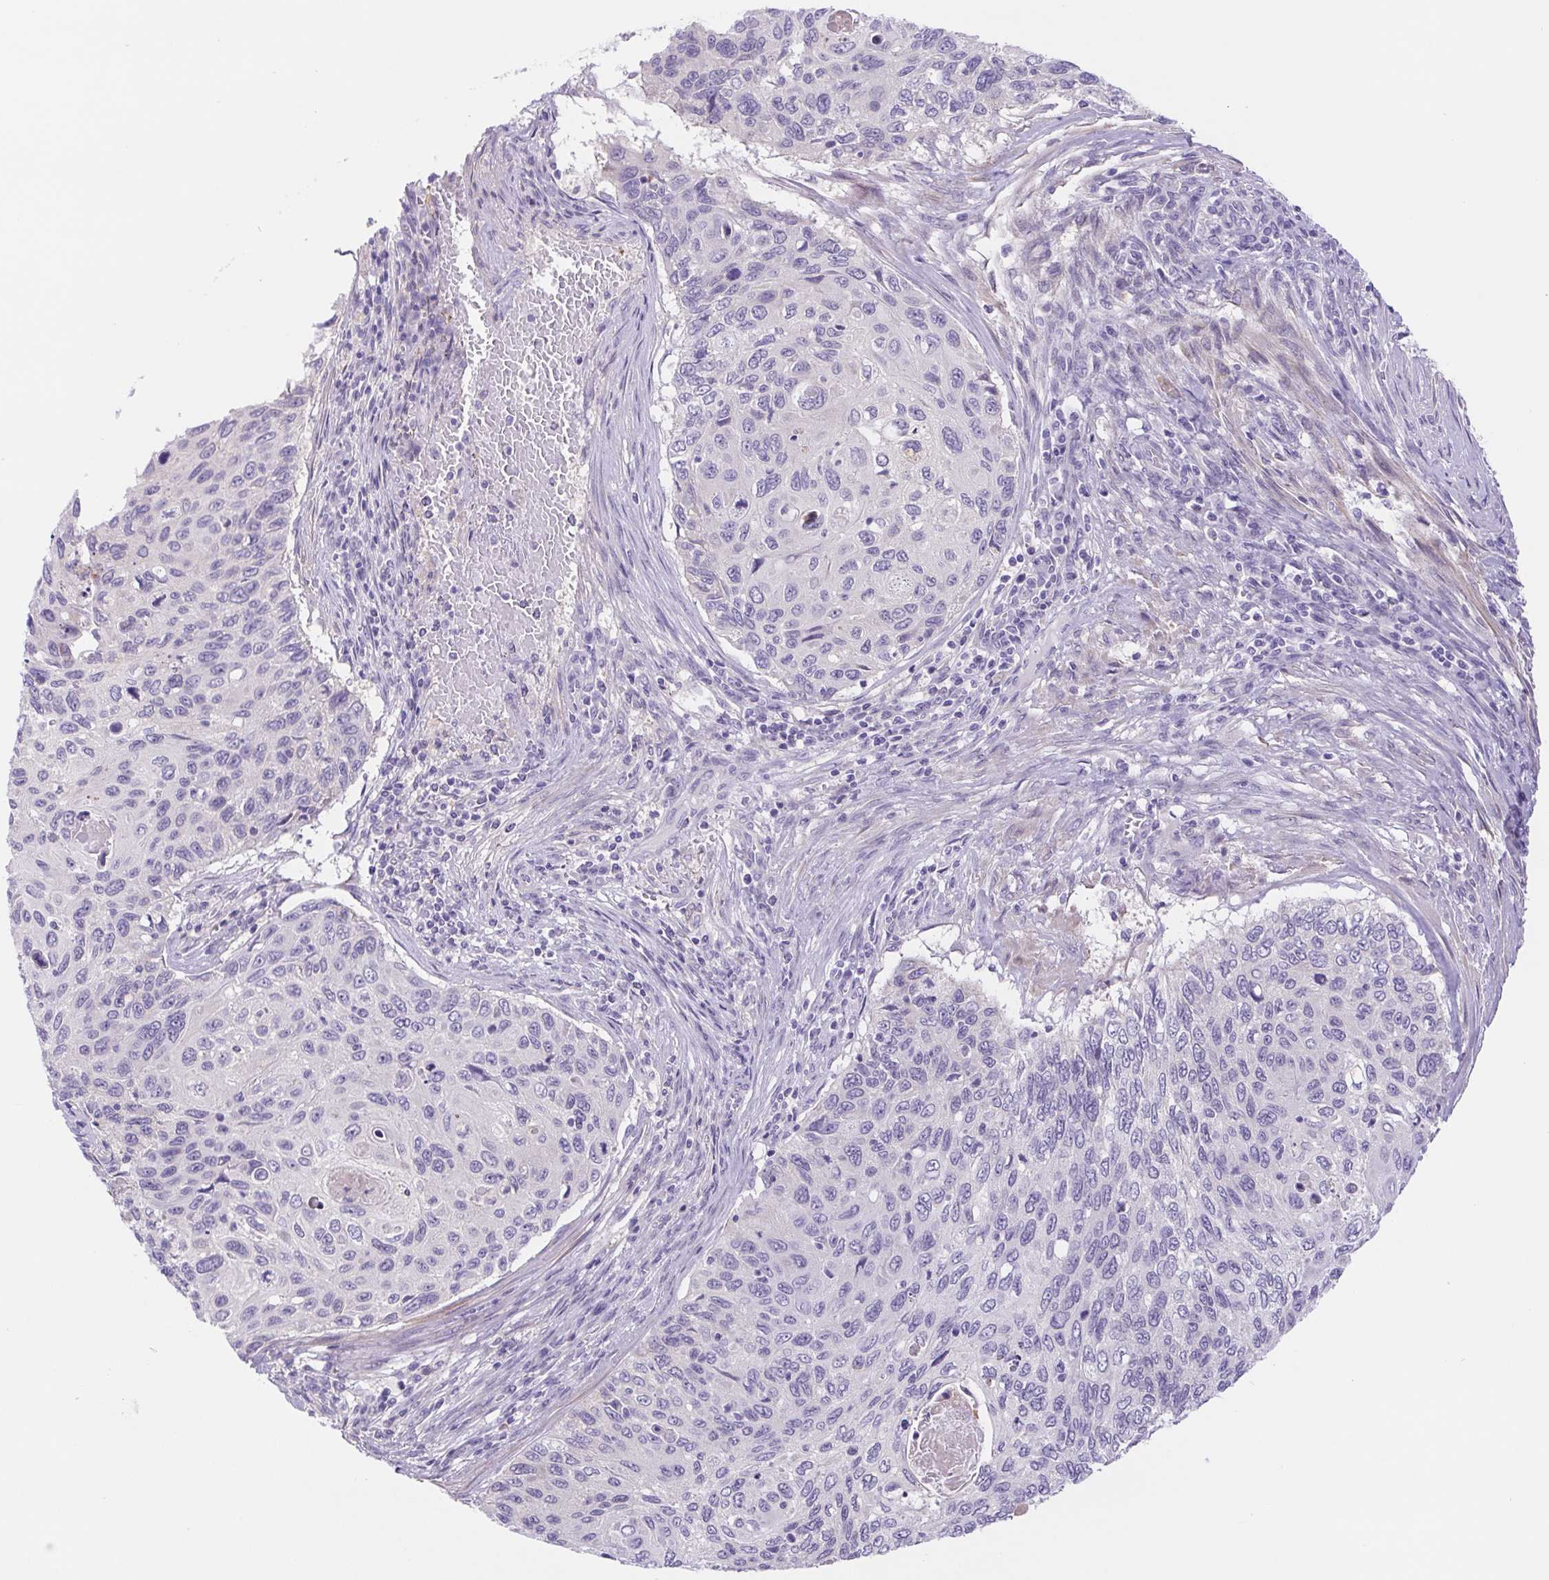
{"staining": {"intensity": "negative", "quantity": "none", "location": "none"}, "tissue": "cervical cancer", "cell_type": "Tumor cells", "image_type": "cancer", "snomed": [{"axis": "morphology", "description": "Squamous cell carcinoma, NOS"}, {"axis": "topography", "description": "Cervix"}], "caption": "Tumor cells are negative for protein expression in human squamous cell carcinoma (cervical).", "gene": "DYNC2LI1", "patient": {"sex": "female", "age": 70}}